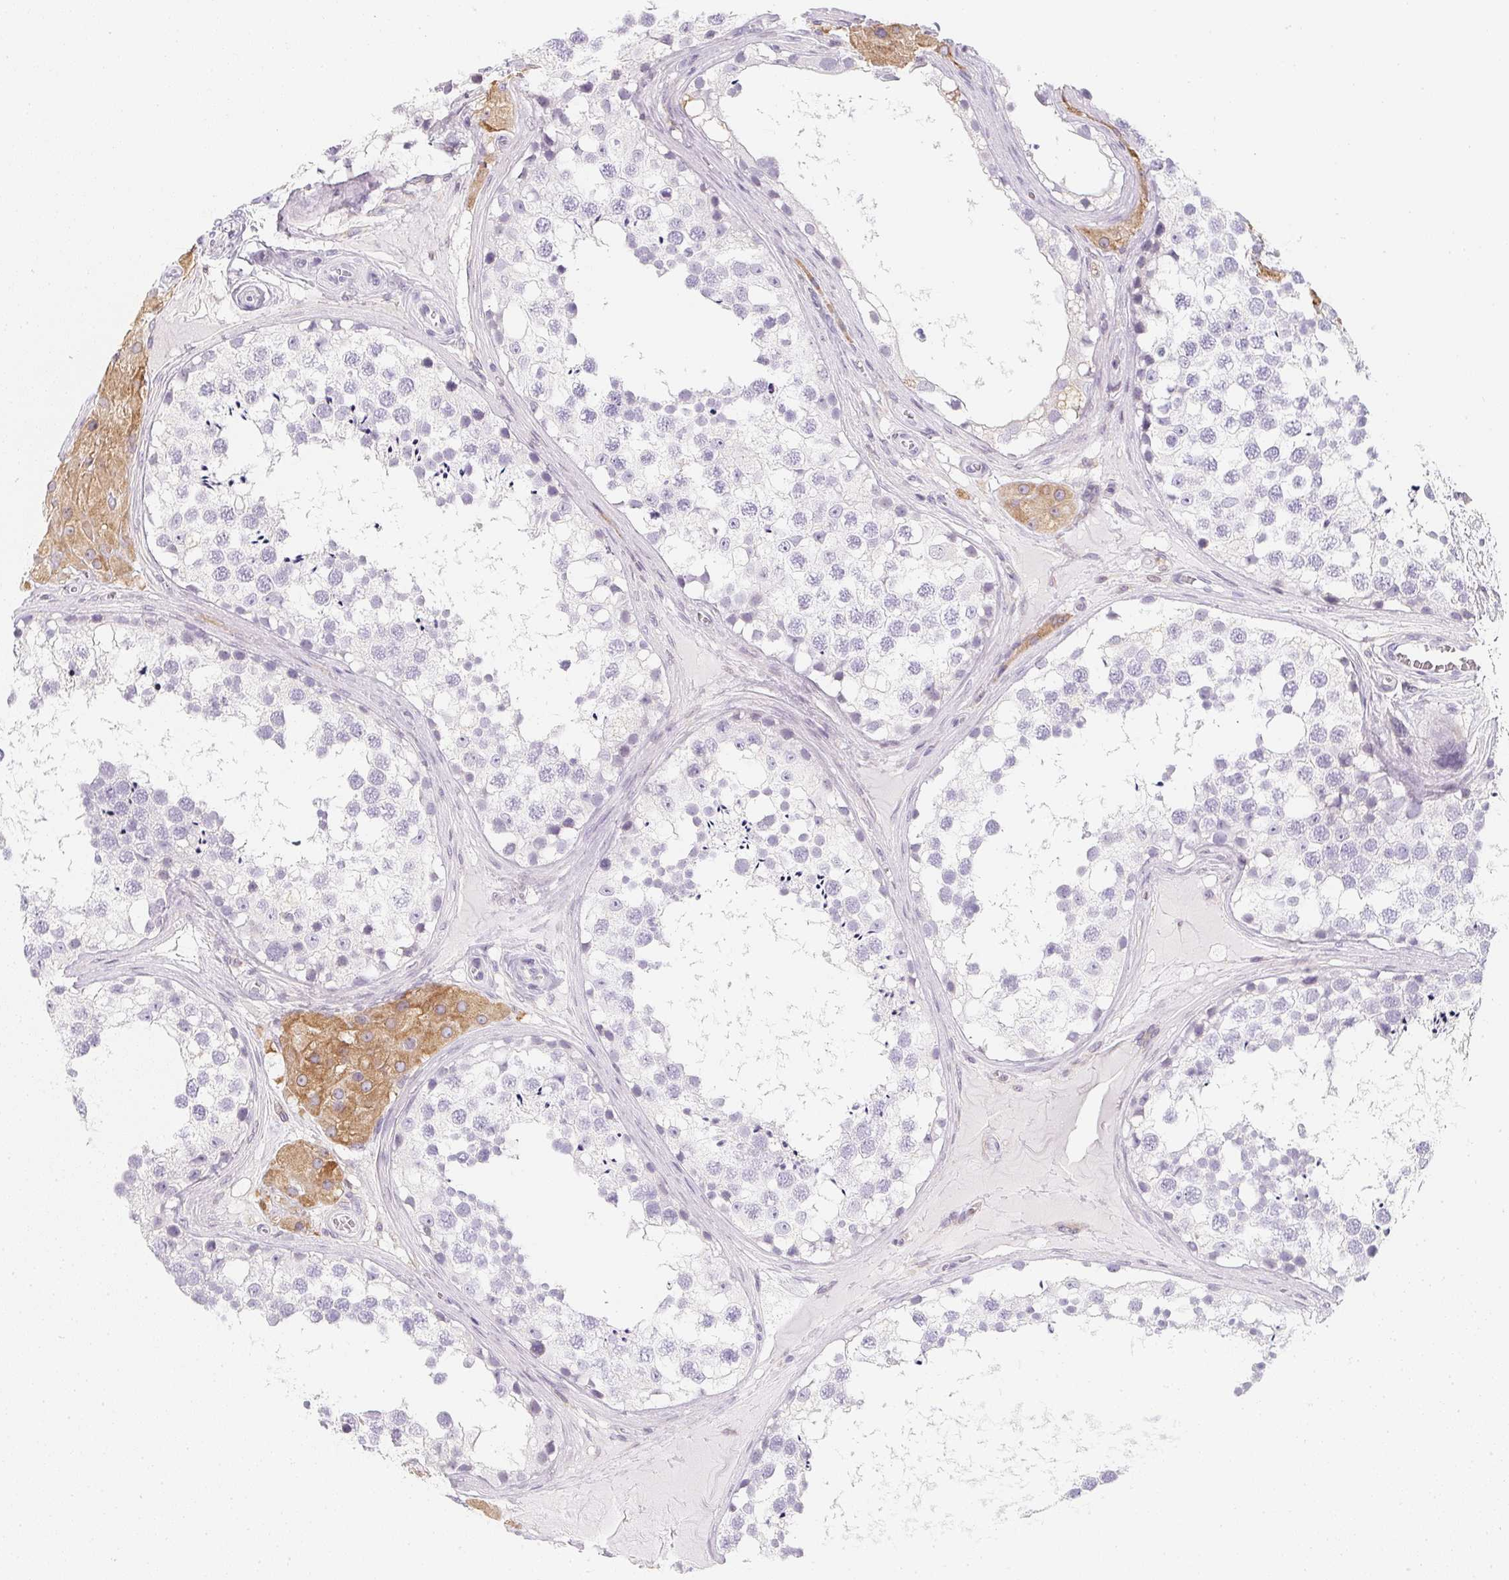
{"staining": {"intensity": "negative", "quantity": "none", "location": "none"}, "tissue": "testis", "cell_type": "Cells in seminiferous ducts", "image_type": "normal", "snomed": [{"axis": "morphology", "description": "Normal tissue, NOS"}, {"axis": "morphology", "description": "Seminoma, NOS"}, {"axis": "topography", "description": "Testis"}], "caption": "High magnification brightfield microscopy of normal testis stained with DAB (brown) and counterstained with hematoxylin (blue): cells in seminiferous ducts show no significant staining.", "gene": "SOAT1", "patient": {"sex": "male", "age": 65}}